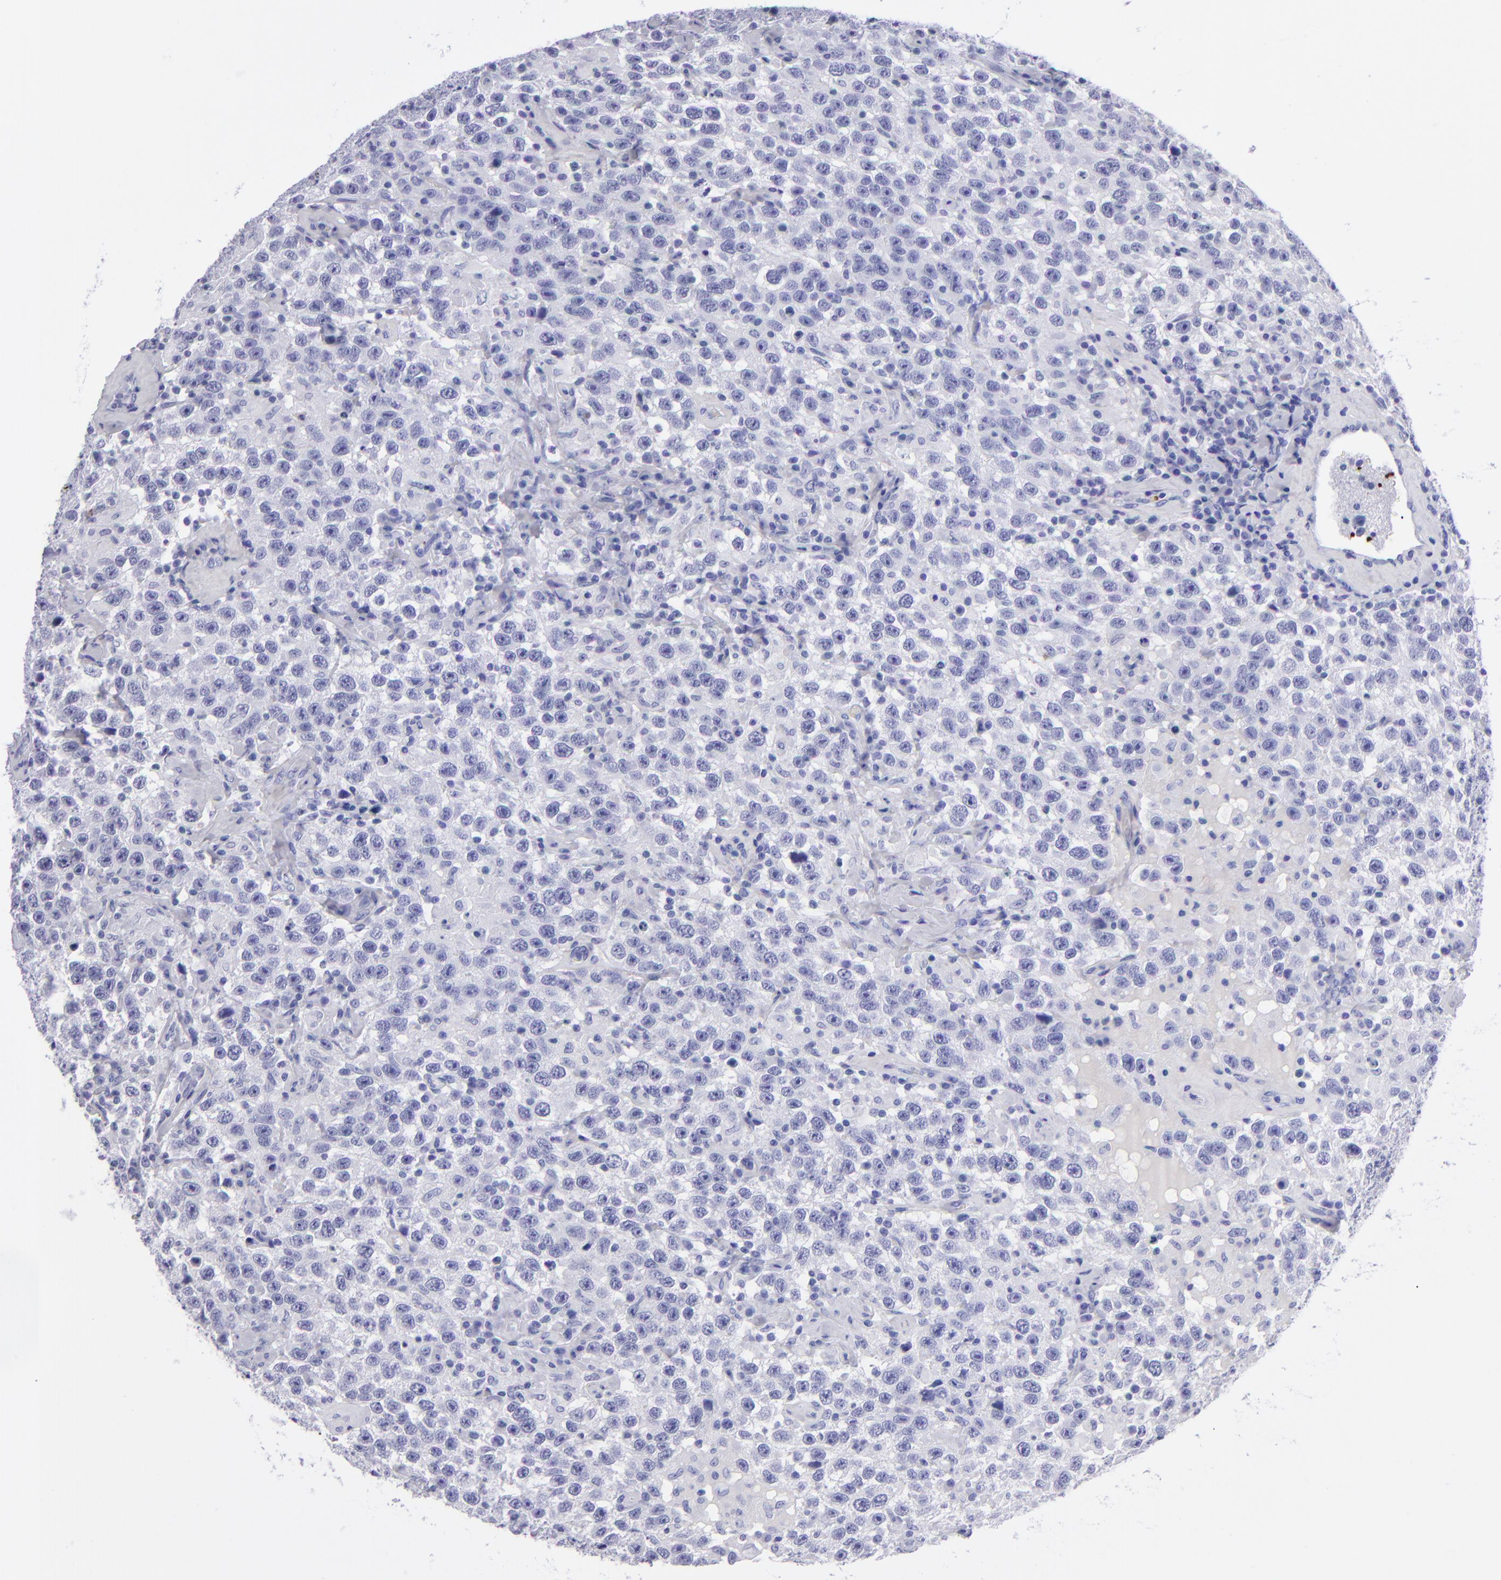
{"staining": {"intensity": "negative", "quantity": "none", "location": "none"}, "tissue": "testis cancer", "cell_type": "Tumor cells", "image_type": "cancer", "snomed": [{"axis": "morphology", "description": "Seminoma, NOS"}, {"axis": "topography", "description": "Testis"}], "caption": "Immunohistochemistry (IHC) photomicrograph of neoplastic tissue: human testis cancer (seminoma) stained with DAB (3,3'-diaminobenzidine) demonstrates no significant protein staining in tumor cells. (Stains: DAB immunohistochemistry with hematoxylin counter stain, Microscopy: brightfield microscopy at high magnification).", "gene": "EFCAB13", "patient": {"sex": "male", "age": 41}}